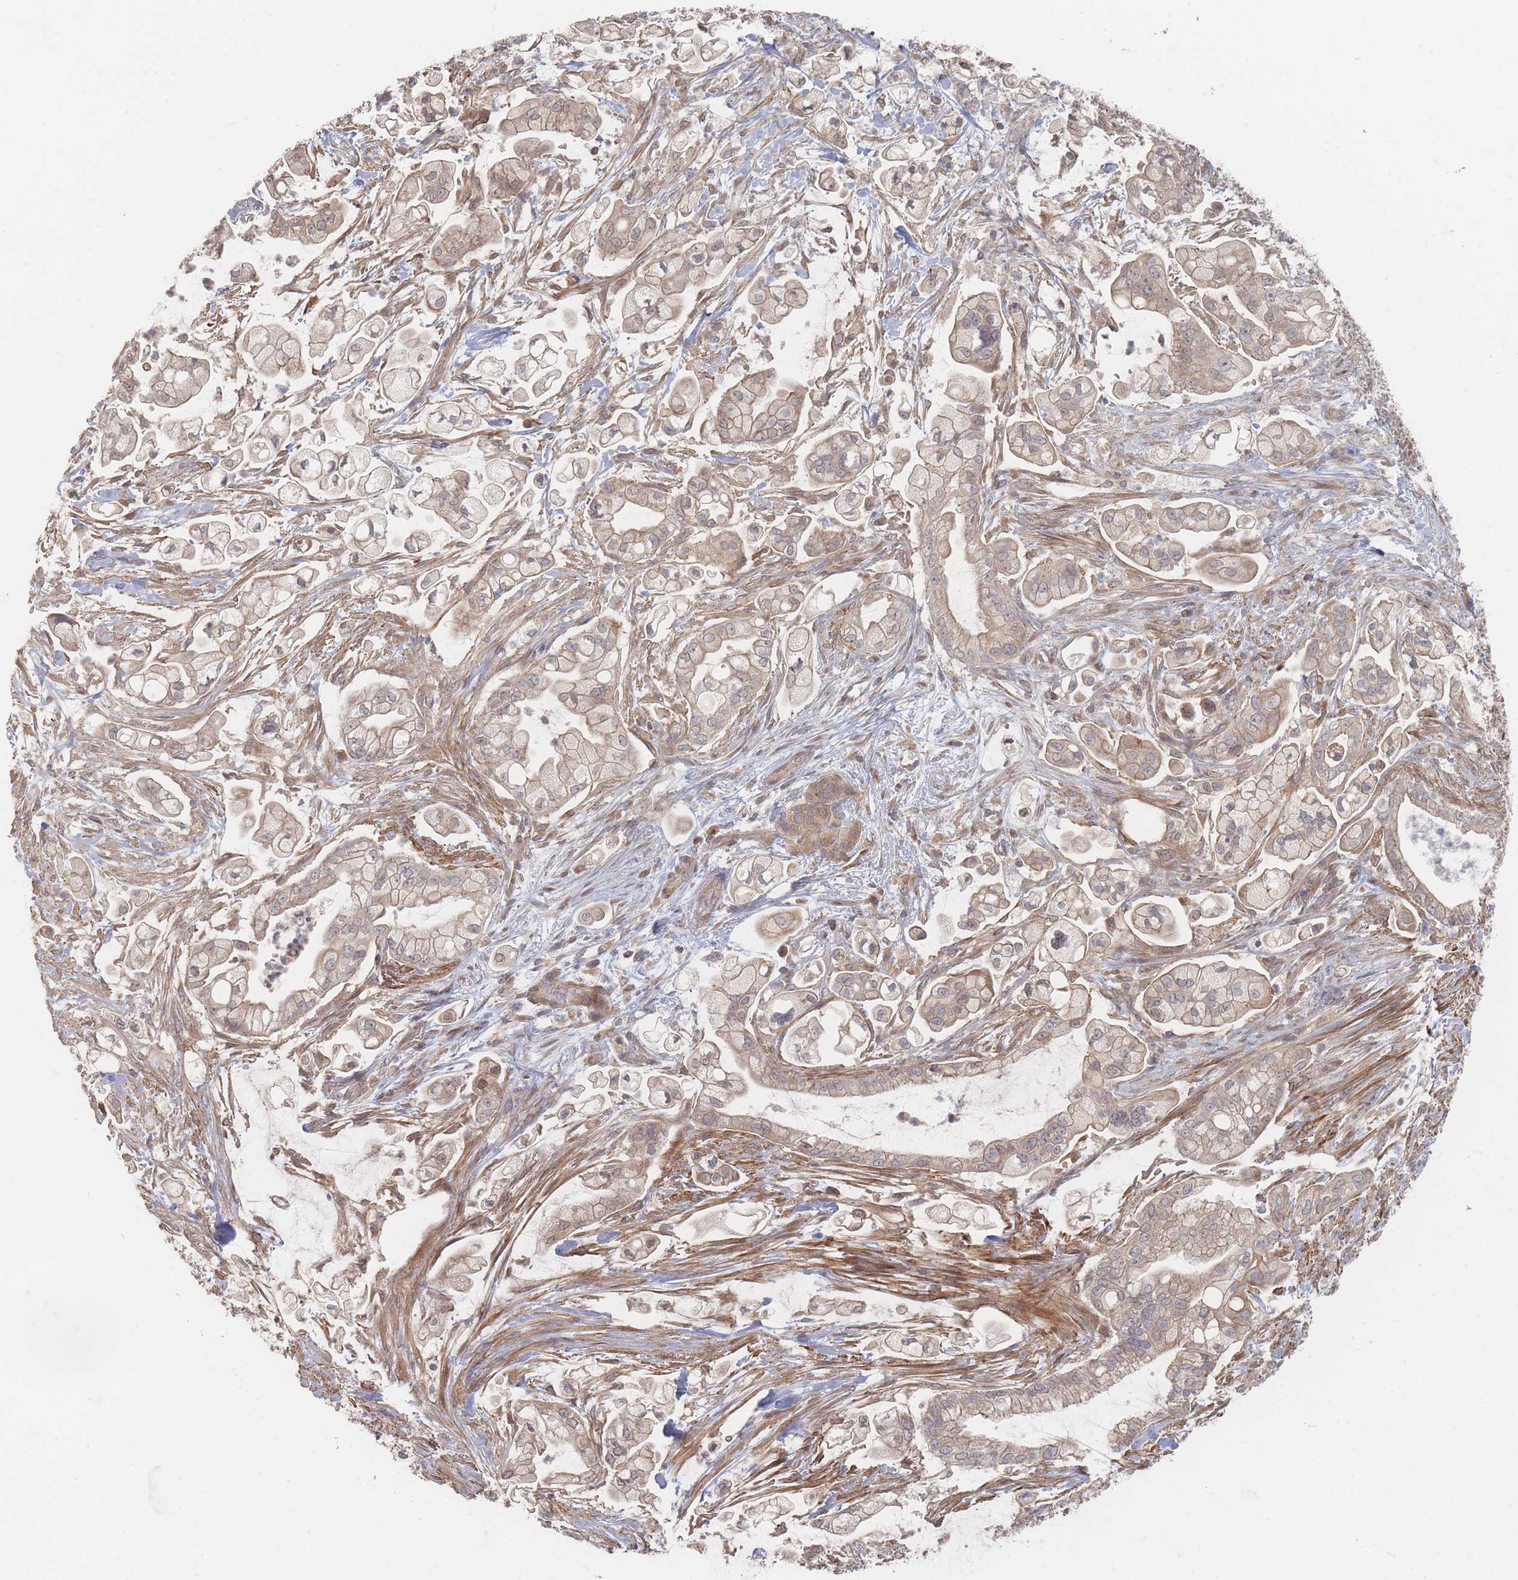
{"staining": {"intensity": "weak", "quantity": "25%-75%", "location": "cytoplasmic/membranous"}, "tissue": "pancreatic cancer", "cell_type": "Tumor cells", "image_type": "cancer", "snomed": [{"axis": "morphology", "description": "Adenocarcinoma, NOS"}, {"axis": "topography", "description": "Pancreas"}], "caption": "This photomicrograph shows immunohistochemistry staining of pancreatic adenocarcinoma, with low weak cytoplasmic/membranous staining in approximately 25%-75% of tumor cells.", "gene": "GLE1", "patient": {"sex": "female", "age": 69}}